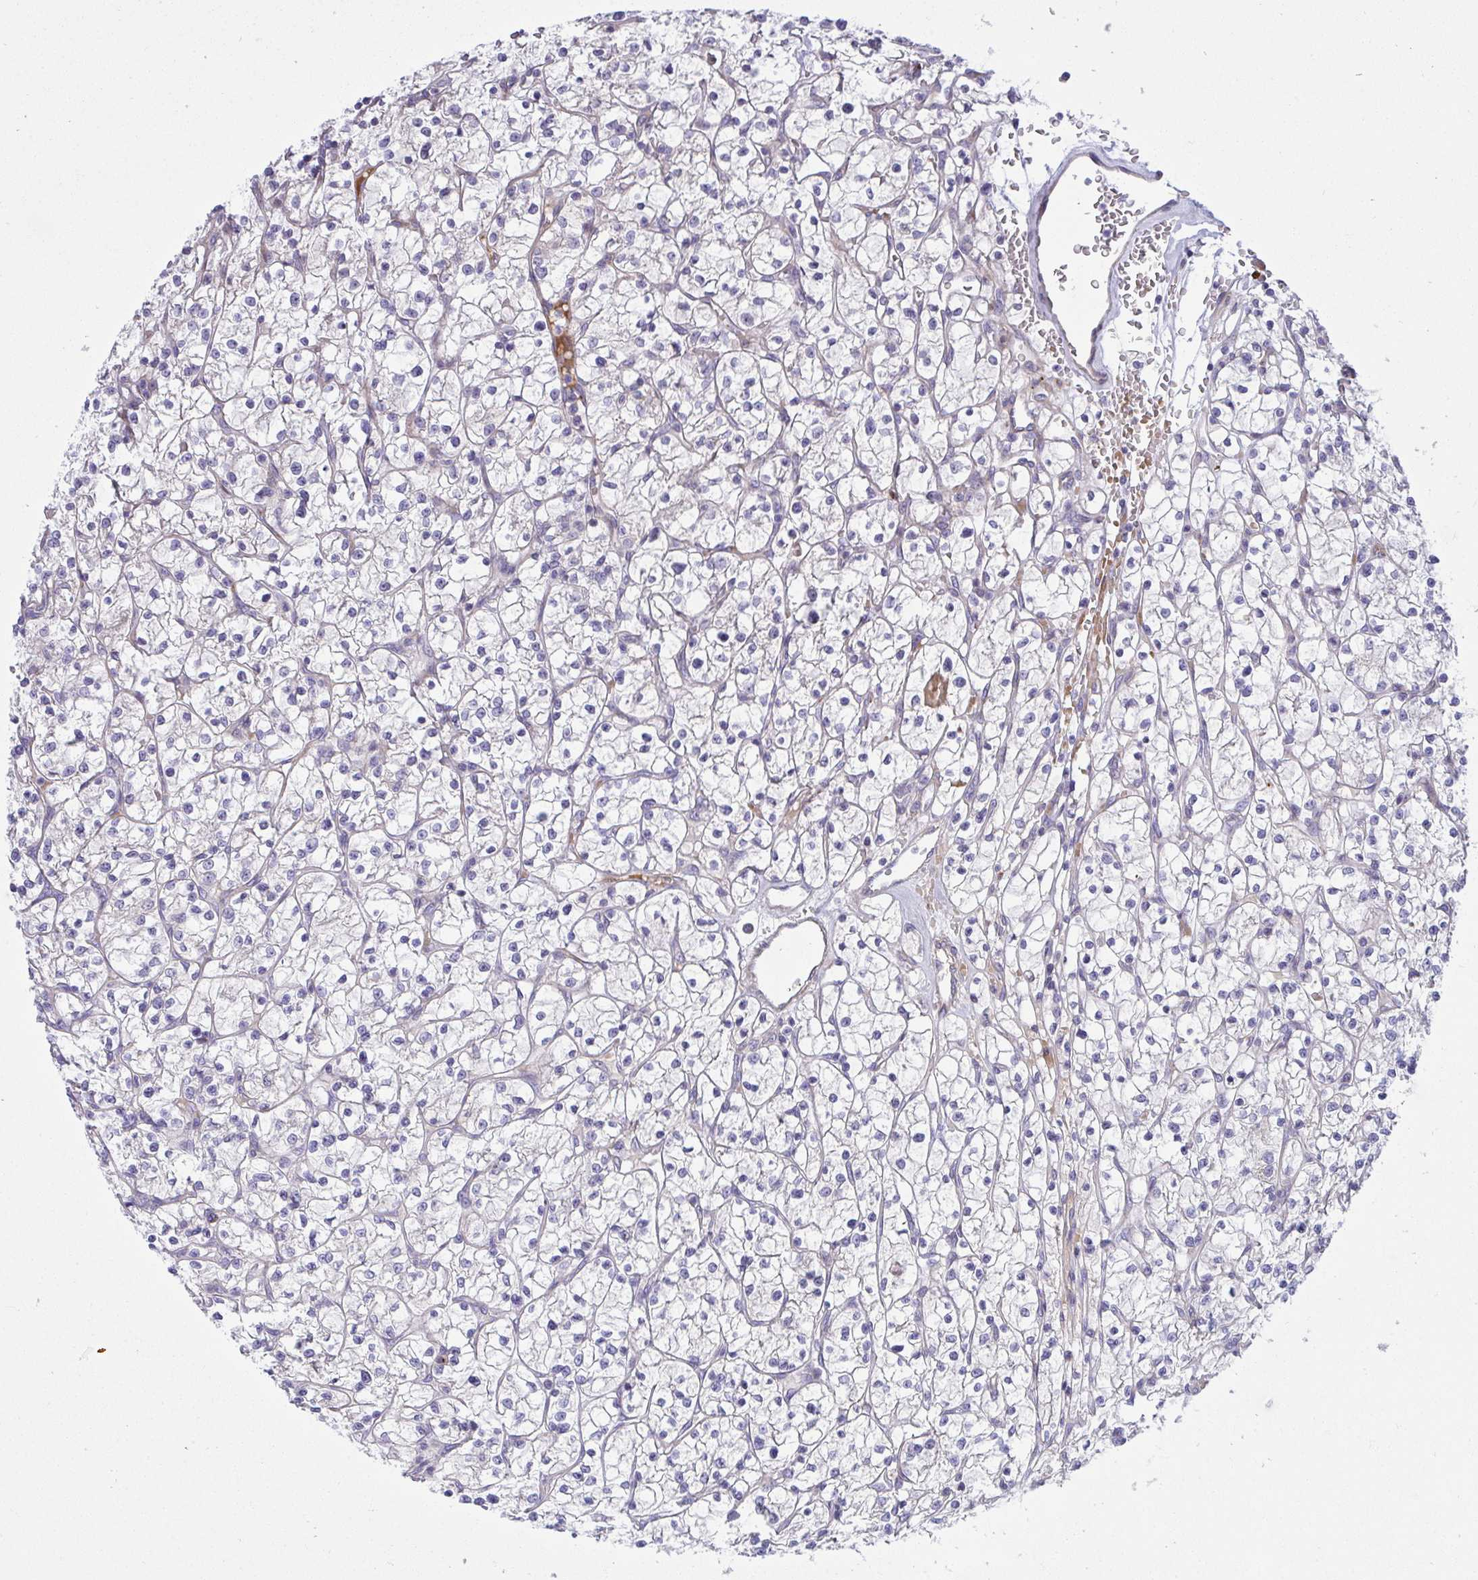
{"staining": {"intensity": "negative", "quantity": "none", "location": "none"}, "tissue": "renal cancer", "cell_type": "Tumor cells", "image_type": "cancer", "snomed": [{"axis": "morphology", "description": "Adenocarcinoma, NOS"}, {"axis": "topography", "description": "Kidney"}], "caption": "An IHC photomicrograph of renal adenocarcinoma is shown. There is no staining in tumor cells of renal adenocarcinoma.", "gene": "NTN1", "patient": {"sex": "female", "age": 64}}